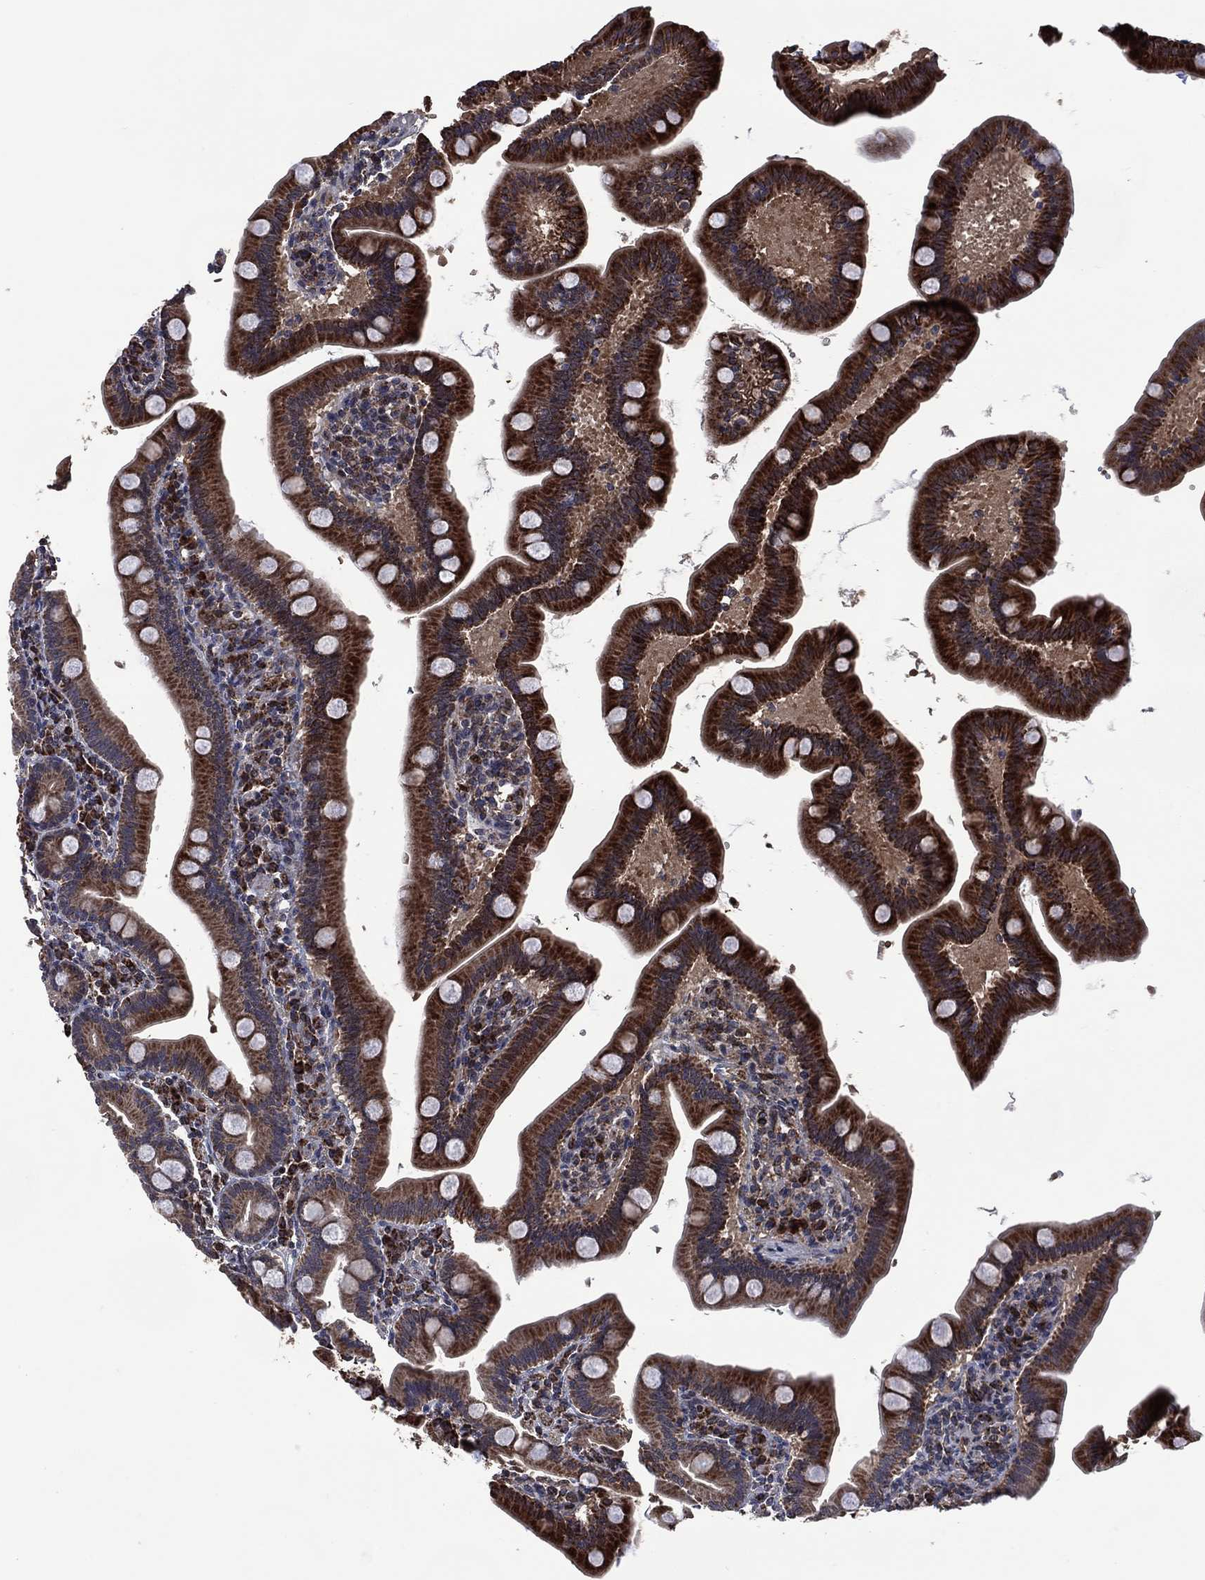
{"staining": {"intensity": "strong", "quantity": "25%-75%", "location": "cytoplasmic/membranous"}, "tissue": "small intestine", "cell_type": "Glandular cells", "image_type": "normal", "snomed": [{"axis": "morphology", "description": "Normal tissue, NOS"}, {"axis": "topography", "description": "Small intestine"}], "caption": "Small intestine stained for a protein shows strong cytoplasmic/membranous positivity in glandular cells.", "gene": "HTD2", "patient": {"sex": "male", "age": 66}}